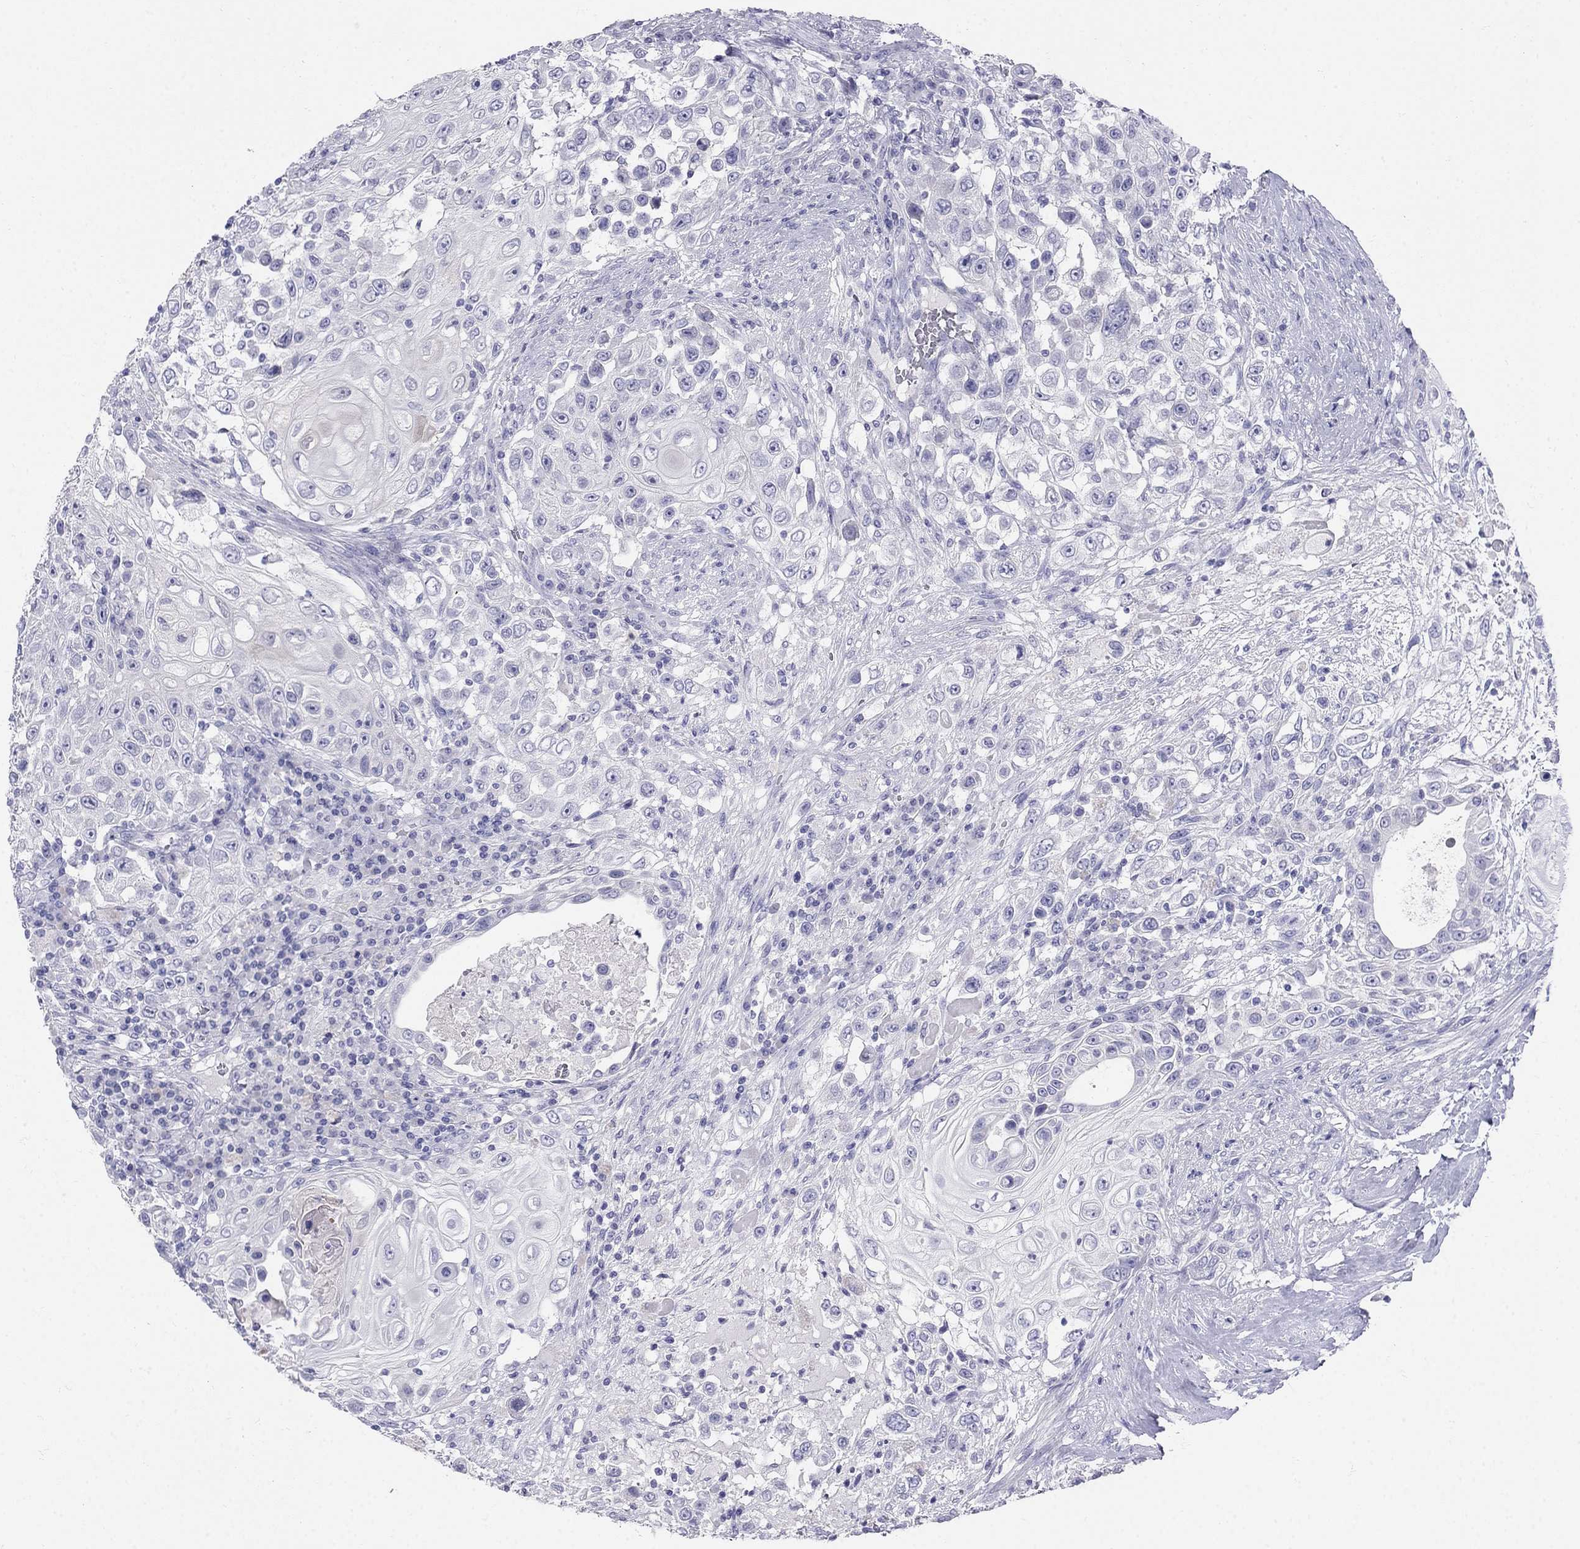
{"staining": {"intensity": "negative", "quantity": "none", "location": "none"}, "tissue": "urothelial cancer", "cell_type": "Tumor cells", "image_type": "cancer", "snomed": [{"axis": "morphology", "description": "Urothelial carcinoma, High grade"}, {"axis": "topography", "description": "Urinary bladder"}], "caption": "A micrograph of high-grade urothelial carcinoma stained for a protein demonstrates no brown staining in tumor cells. (Stains: DAB (3,3'-diaminobenzidine) immunohistochemistry (IHC) with hematoxylin counter stain, Microscopy: brightfield microscopy at high magnification).", "gene": "RFLNA", "patient": {"sex": "female", "age": 56}}